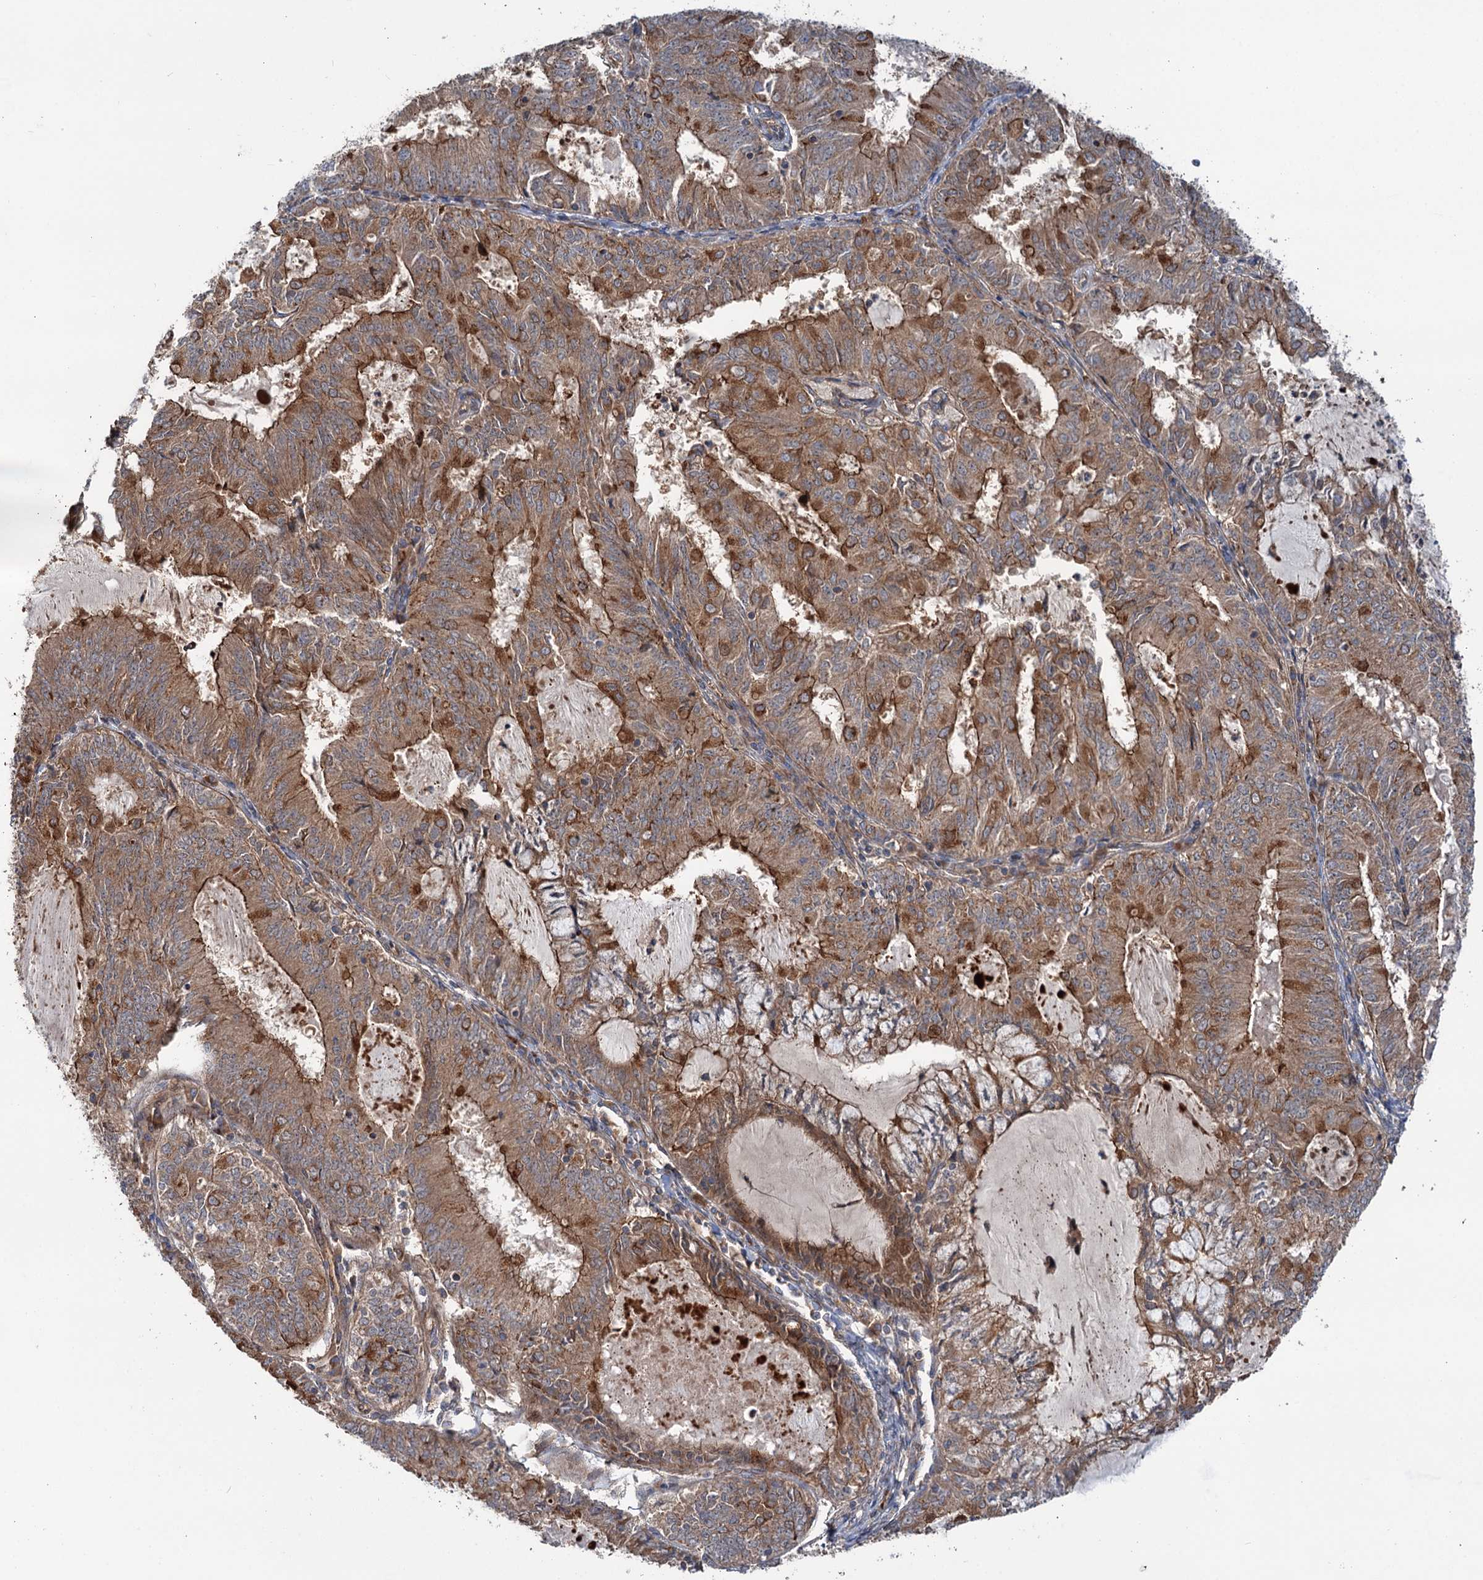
{"staining": {"intensity": "strong", "quantity": ">75%", "location": "cytoplasmic/membranous"}, "tissue": "endometrial cancer", "cell_type": "Tumor cells", "image_type": "cancer", "snomed": [{"axis": "morphology", "description": "Adenocarcinoma, NOS"}, {"axis": "topography", "description": "Endometrium"}], "caption": "A histopathology image of adenocarcinoma (endometrial) stained for a protein displays strong cytoplasmic/membranous brown staining in tumor cells.", "gene": "ADGRG4", "patient": {"sex": "female", "age": 57}}